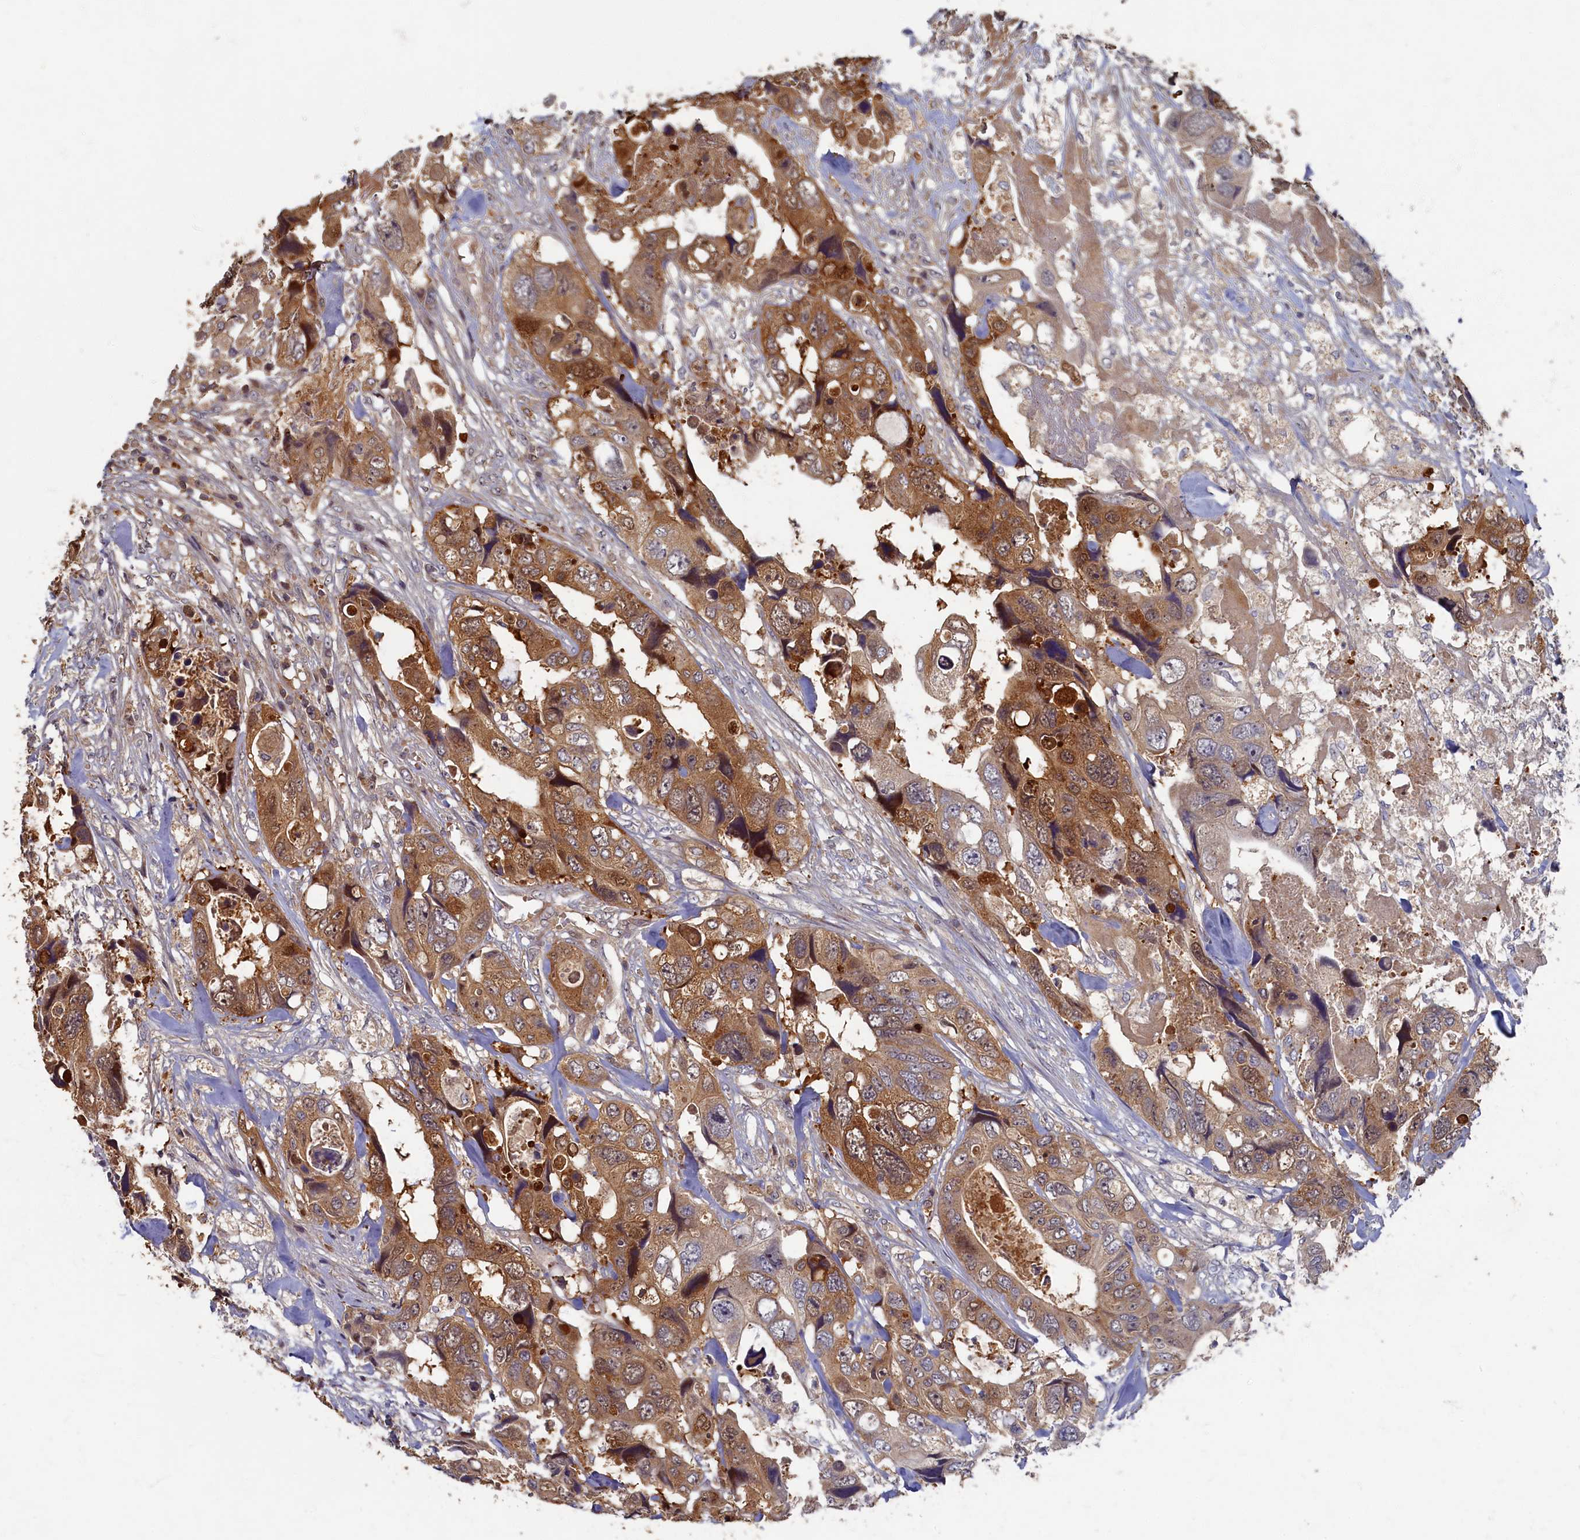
{"staining": {"intensity": "moderate", "quantity": ">75%", "location": "cytoplasmic/membranous"}, "tissue": "colorectal cancer", "cell_type": "Tumor cells", "image_type": "cancer", "snomed": [{"axis": "morphology", "description": "Adenocarcinoma, NOS"}, {"axis": "topography", "description": "Rectum"}], "caption": "Human adenocarcinoma (colorectal) stained with a protein marker exhibits moderate staining in tumor cells.", "gene": "HUNK", "patient": {"sex": "male", "age": 57}}